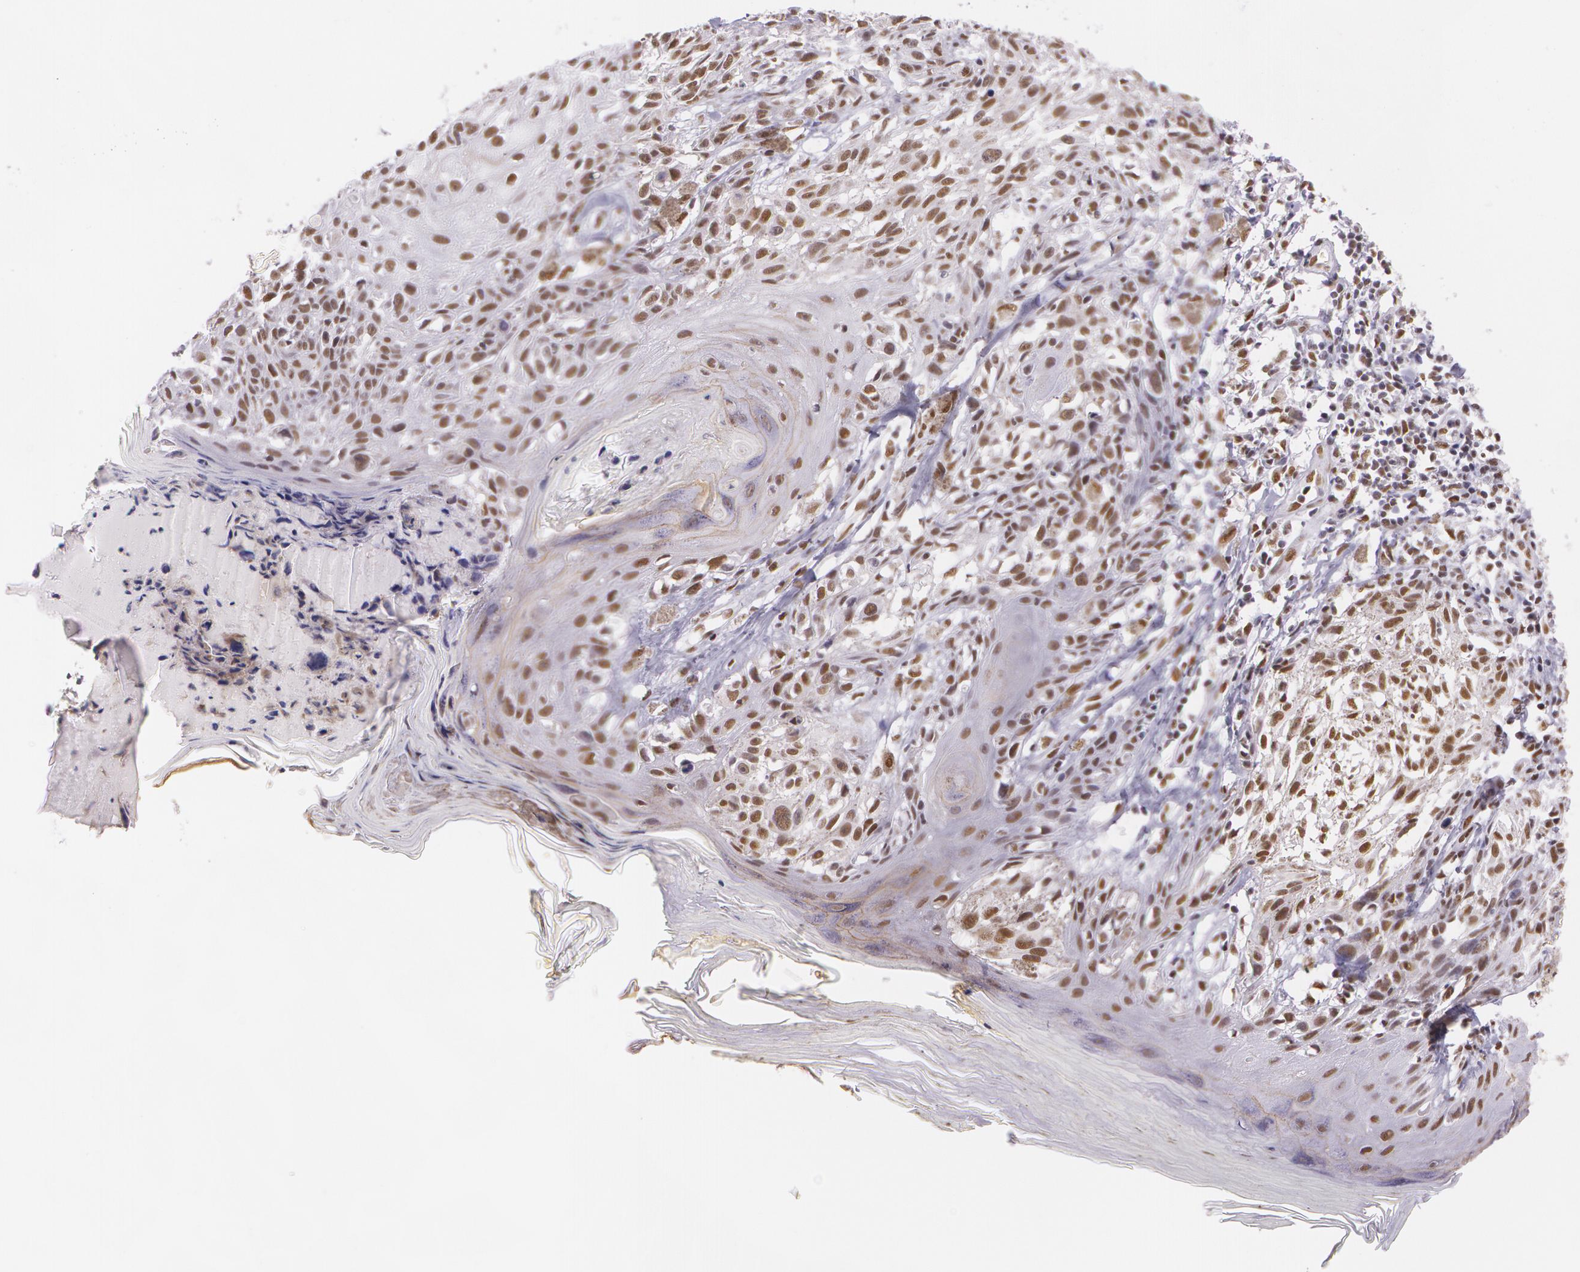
{"staining": {"intensity": "moderate", "quantity": ">75%", "location": "nuclear"}, "tissue": "melanoma", "cell_type": "Tumor cells", "image_type": "cancer", "snomed": [{"axis": "morphology", "description": "Malignant melanoma, NOS"}, {"axis": "topography", "description": "Skin"}], "caption": "Immunohistochemical staining of malignant melanoma shows medium levels of moderate nuclear positivity in approximately >75% of tumor cells.", "gene": "NBN", "patient": {"sex": "female", "age": 77}}